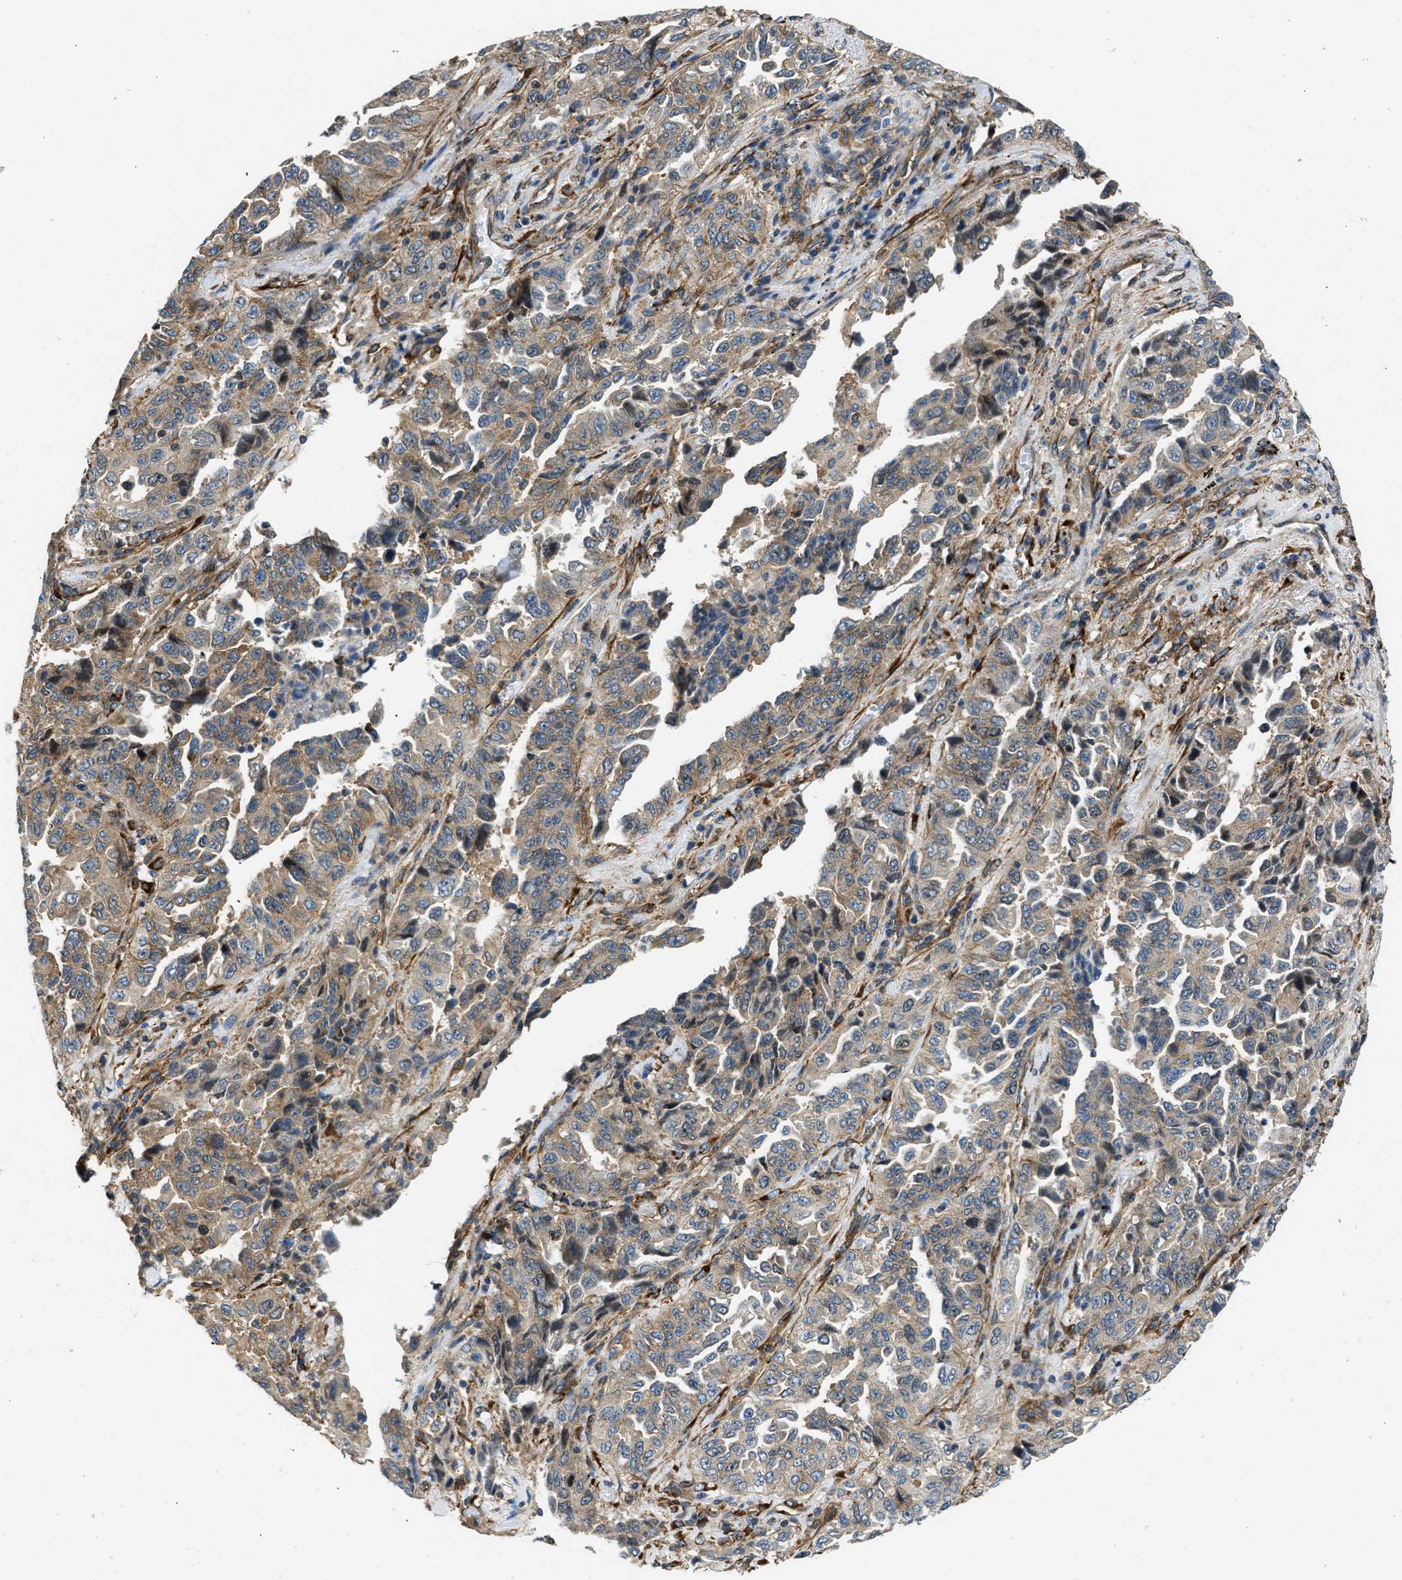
{"staining": {"intensity": "weak", "quantity": ">75%", "location": "cytoplasmic/membranous"}, "tissue": "lung cancer", "cell_type": "Tumor cells", "image_type": "cancer", "snomed": [{"axis": "morphology", "description": "Adenocarcinoma, NOS"}, {"axis": "topography", "description": "Lung"}], "caption": "This is an image of immunohistochemistry (IHC) staining of lung adenocarcinoma, which shows weak expression in the cytoplasmic/membranous of tumor cells.", "gene": "SEPTIN2", "patient": {"sex": "female", "age": 51}}